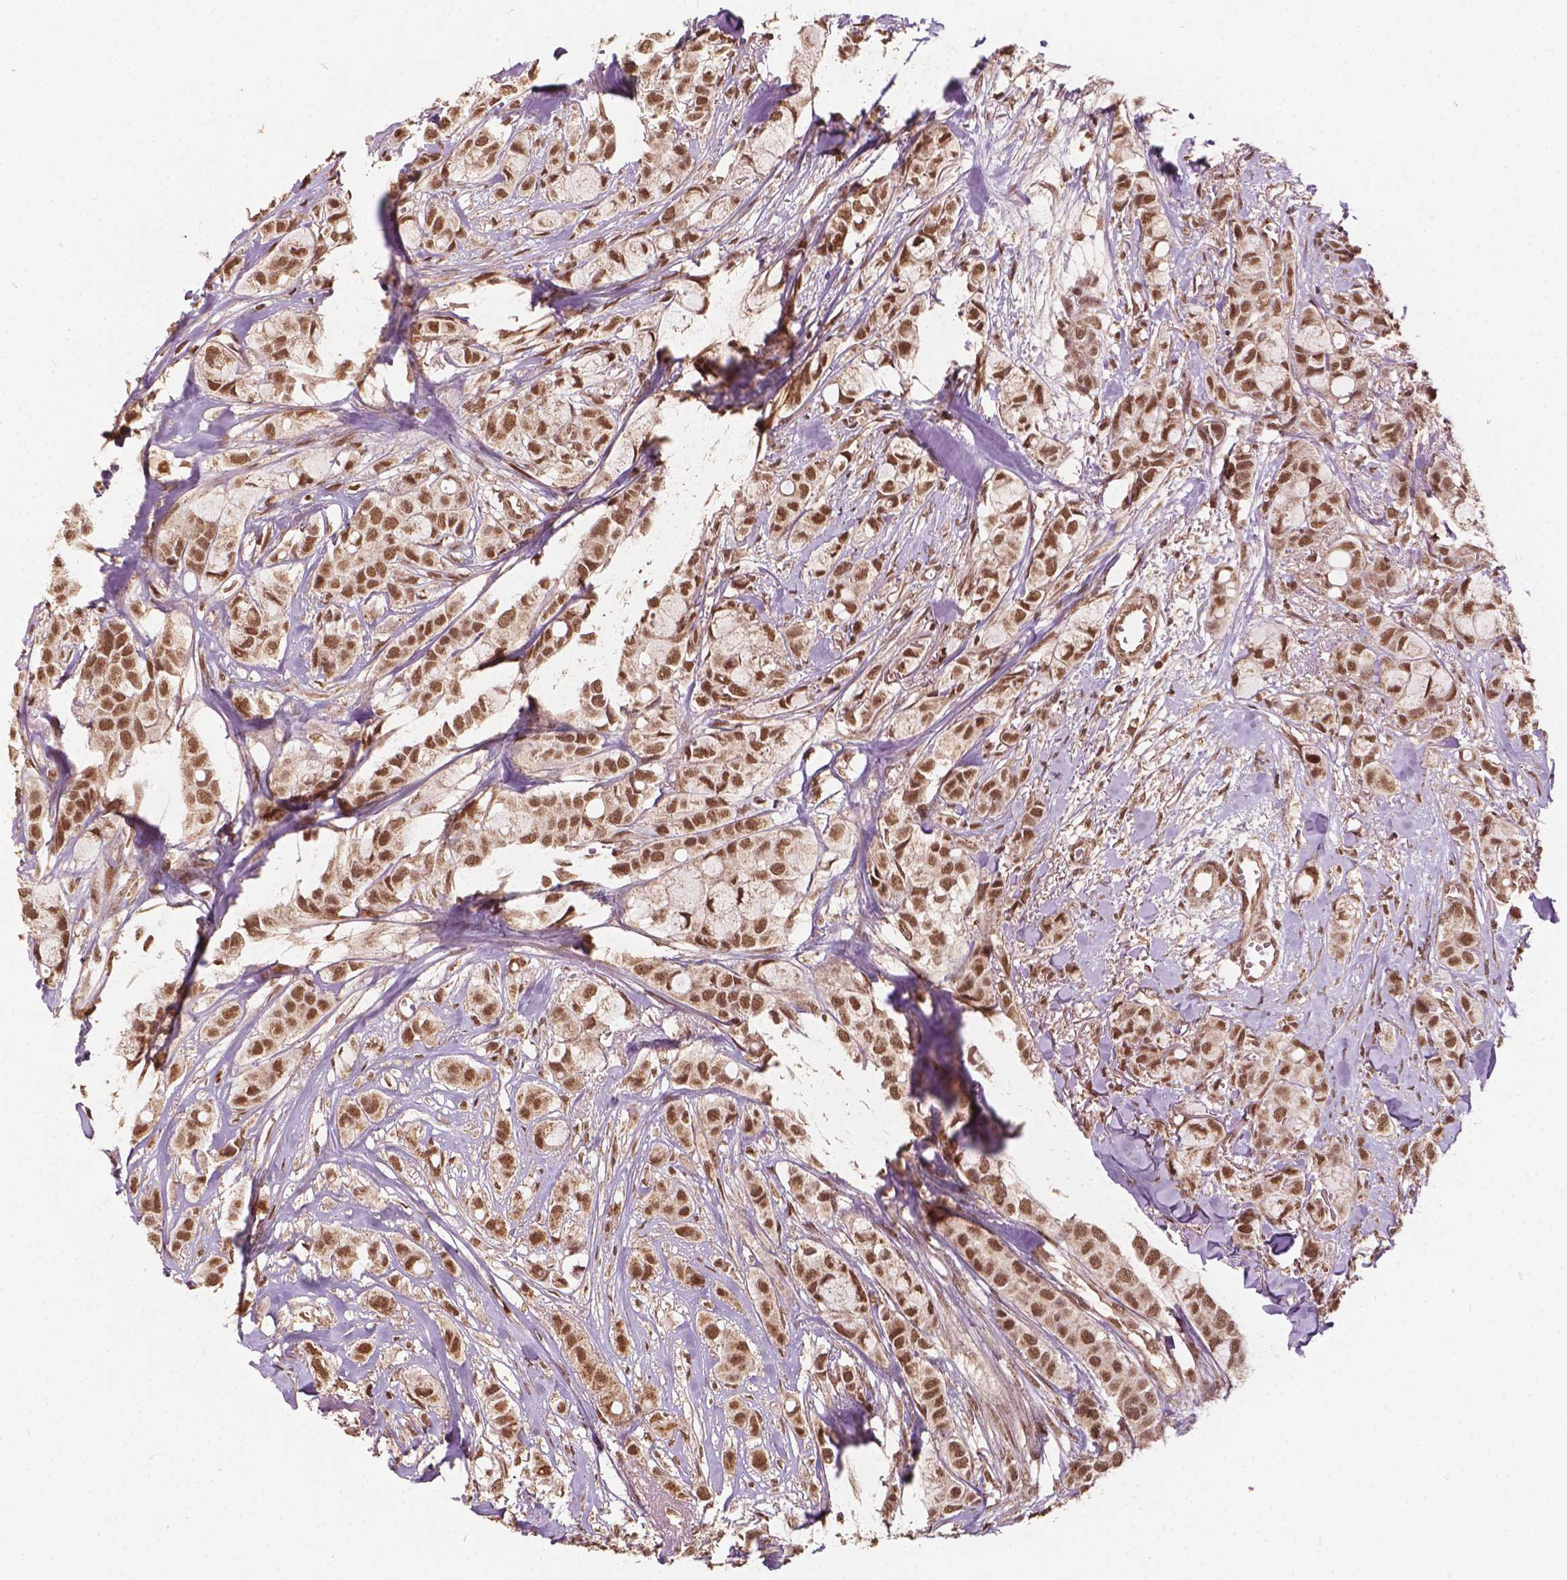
{"staining": {"intensity": "moderate", "quantity": ">75%", "location": "nuclear"}, "tissue": "breast cancer", "cell_type": "Tumor cells", "image_type": "cancer", "snomed": [{"axis": "morphology", "description": "Duct carcinoma"}, {"axis": "topography", "description": "Breast"}], "caption": "This image displays invasive ductal carcinoma (breast) stained with immunohistochemistry to label a protein in brown. The nuclear of tumor cells show moderate positivity for the protein. Nuclei are counter-stained blue.", "gene": "GPS2", "patient": {"sex": "female", "age": 85}}